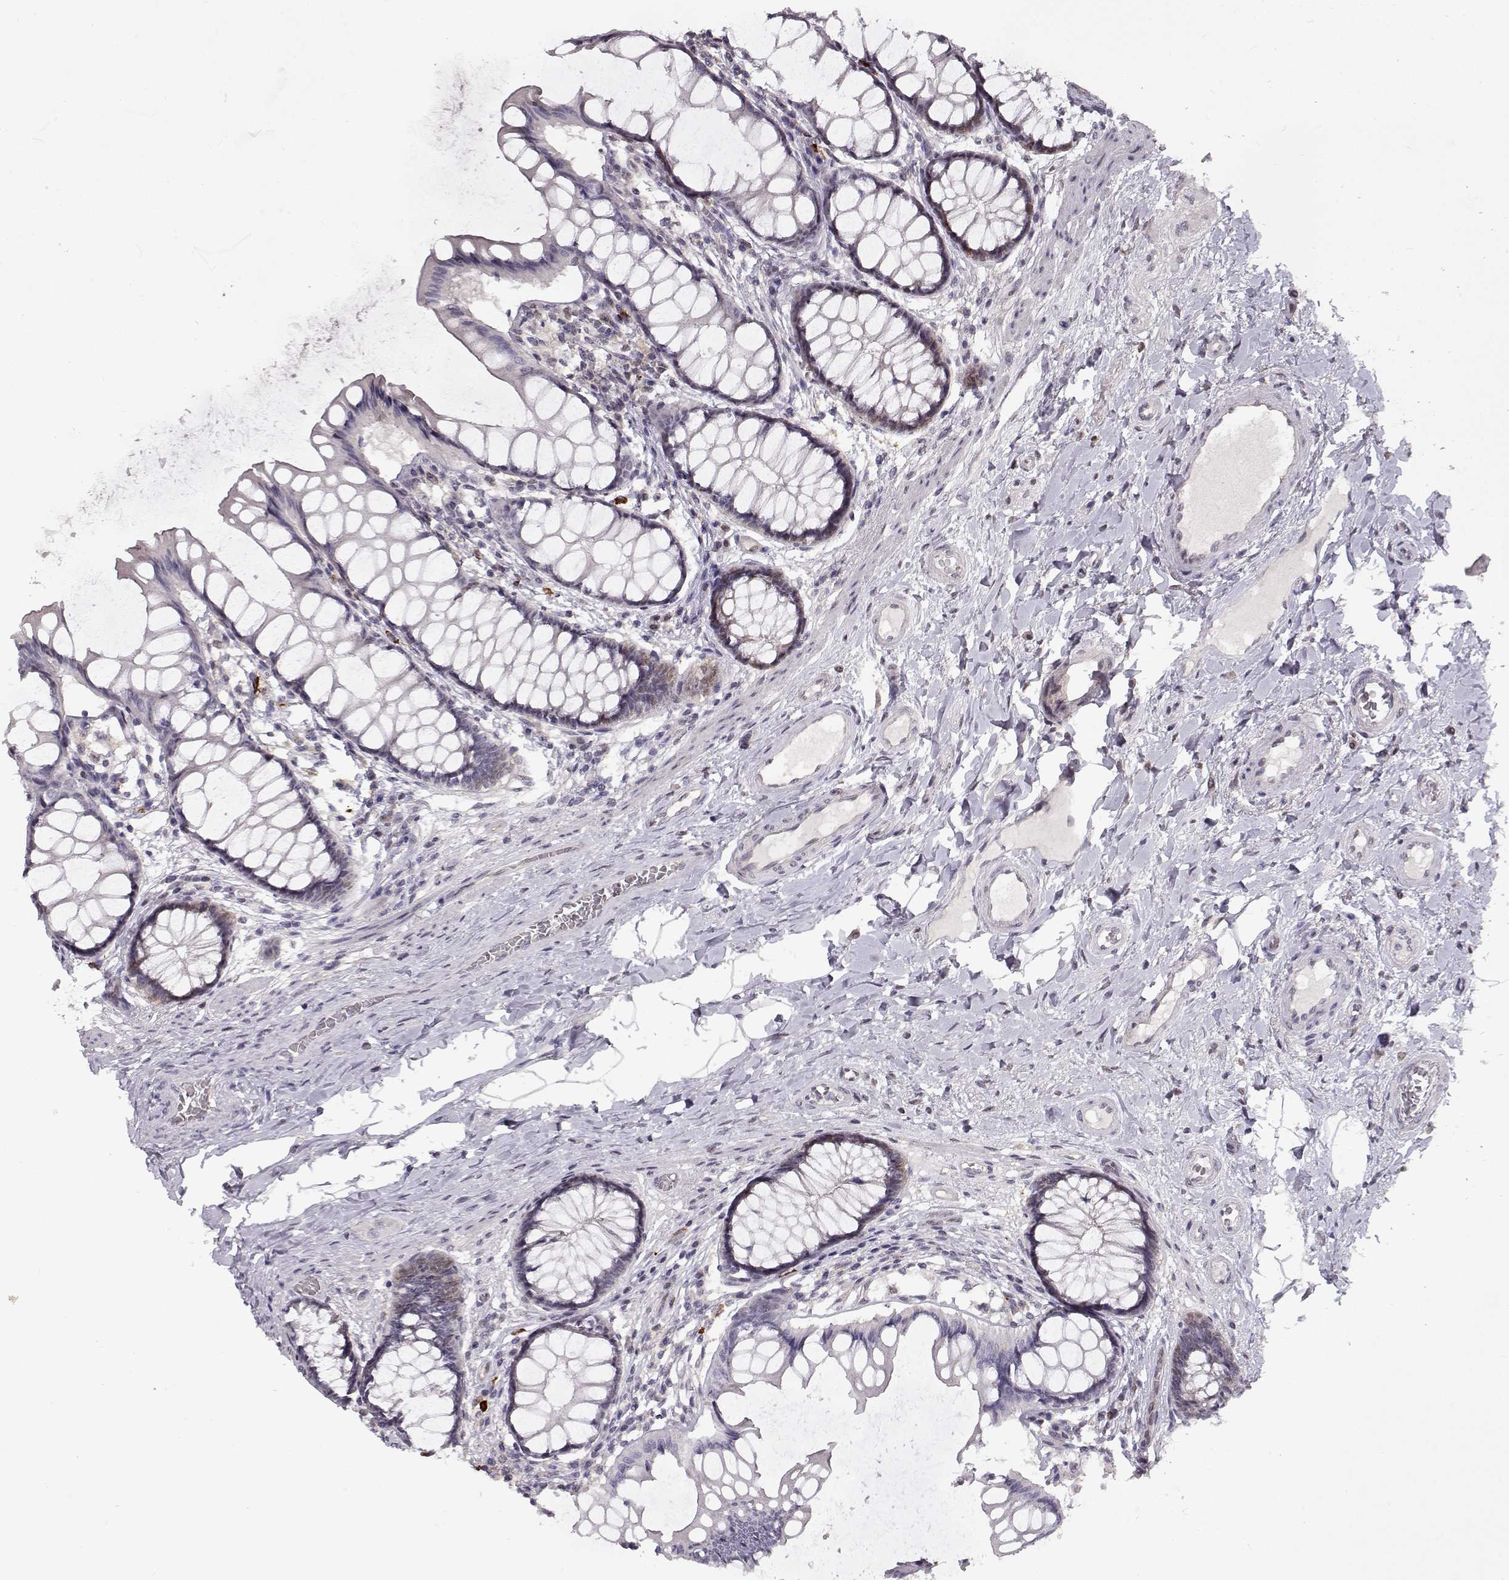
{"staining": {"intensity": "negative", "quantity": "none", "location": "none"}, "tissue": "colon", "cell_type": "Endothelial cells", "image_type": "normal", "snomed": [{"axis": "morphology", "description": "Normal tissue, NOS"}, {"axis": "topography", "description": "Colon"}], "caption": "This is a micrograph of immunohistochemistry staining of benign colon, which shows no staining in endothelial cells.", "gene": "CDK4", "patient": {"sex": "female", "age": 65}}